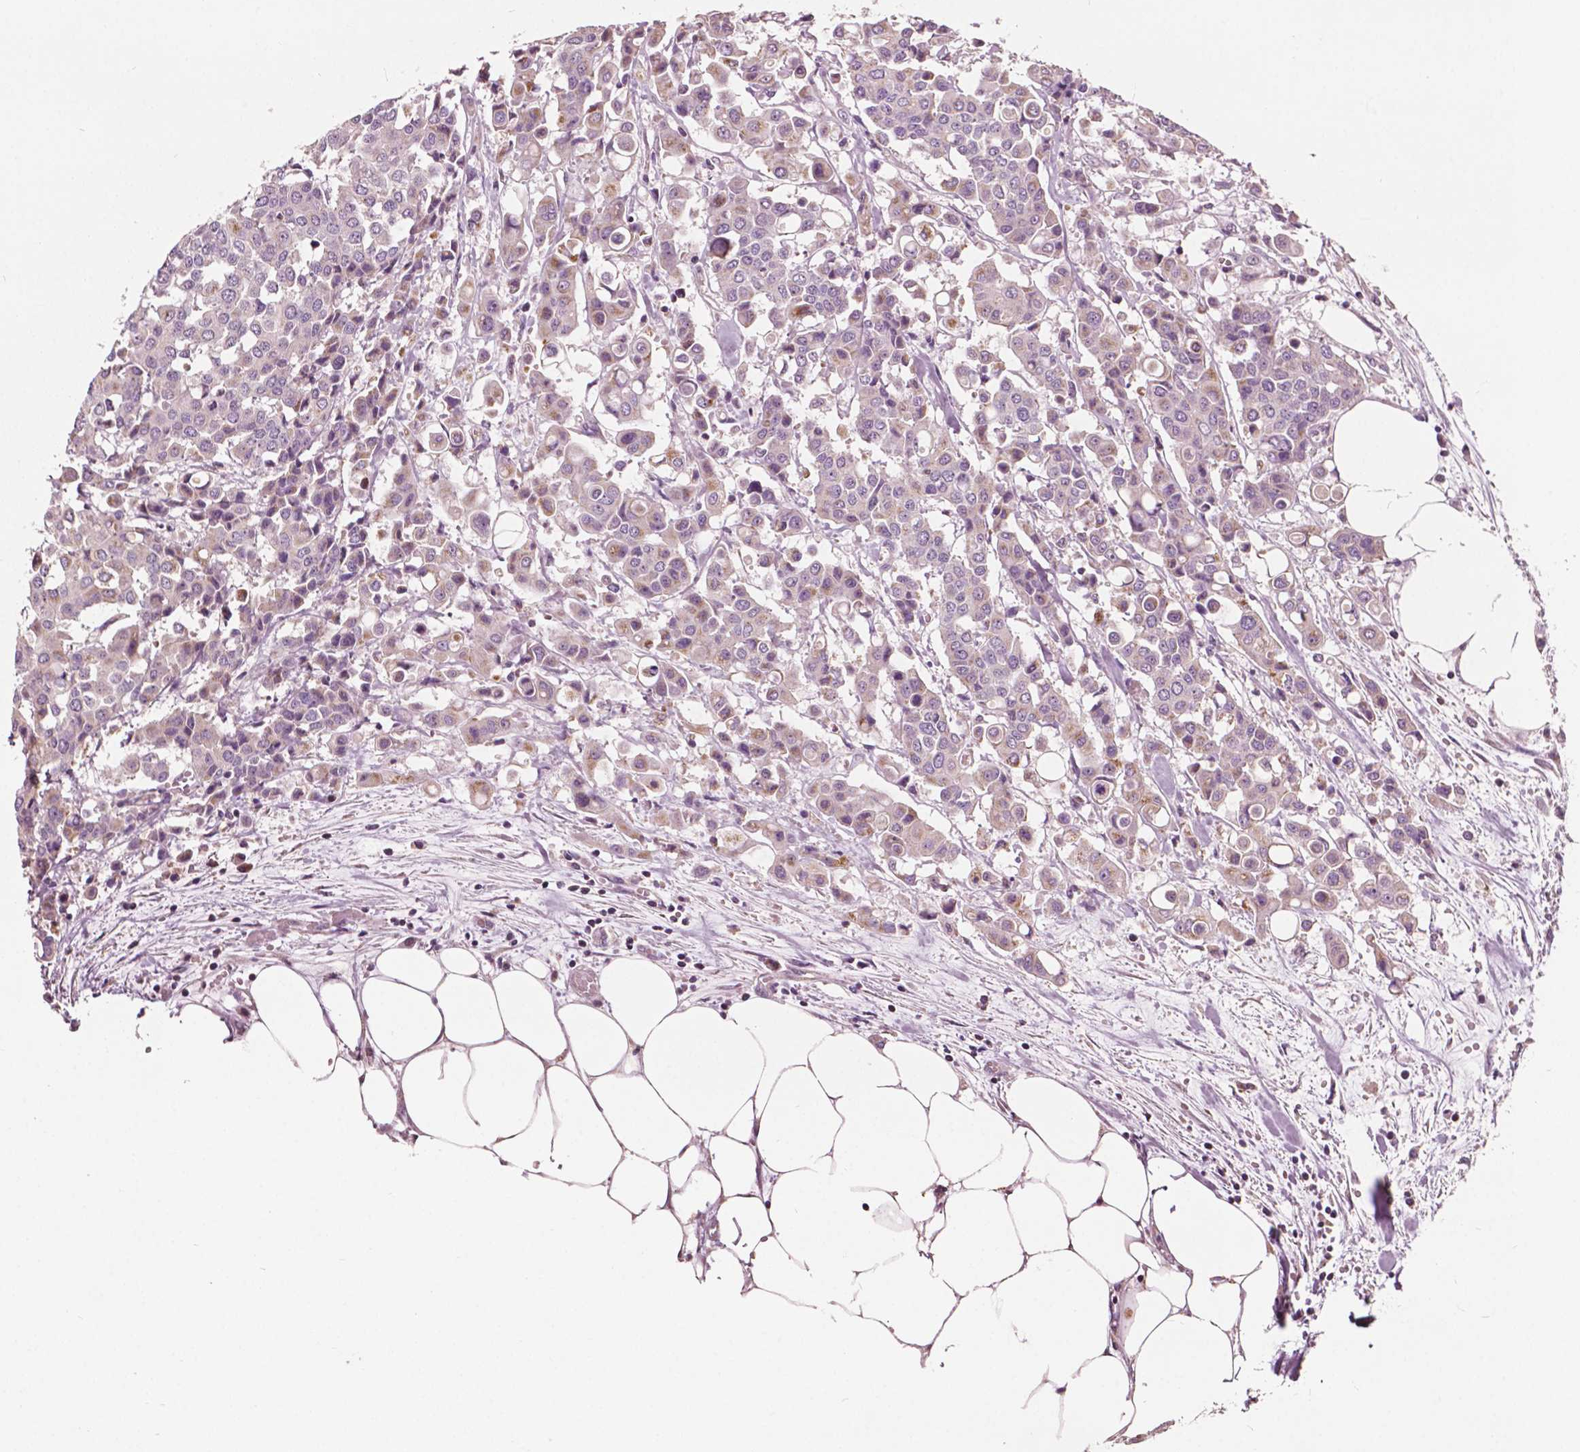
{"staining": {"intensity": "weak", "quantity": "<25%", "location": "cytoplasmic/membranous"}, "tissue": "carcinoid", "cell_type": "Tumor cells", "image_type": "cancer", "snomed": [{"axis": "morphology", "description": "Carcinoid, malignant, NOS"}, {"axis": "topography", "description": "Colon"}], "caption": "There is no significant expression in tumor cells of malignant carcinoid.", "gene": "ODF3L2", "patient": {"sex": "male", "age": 81}}